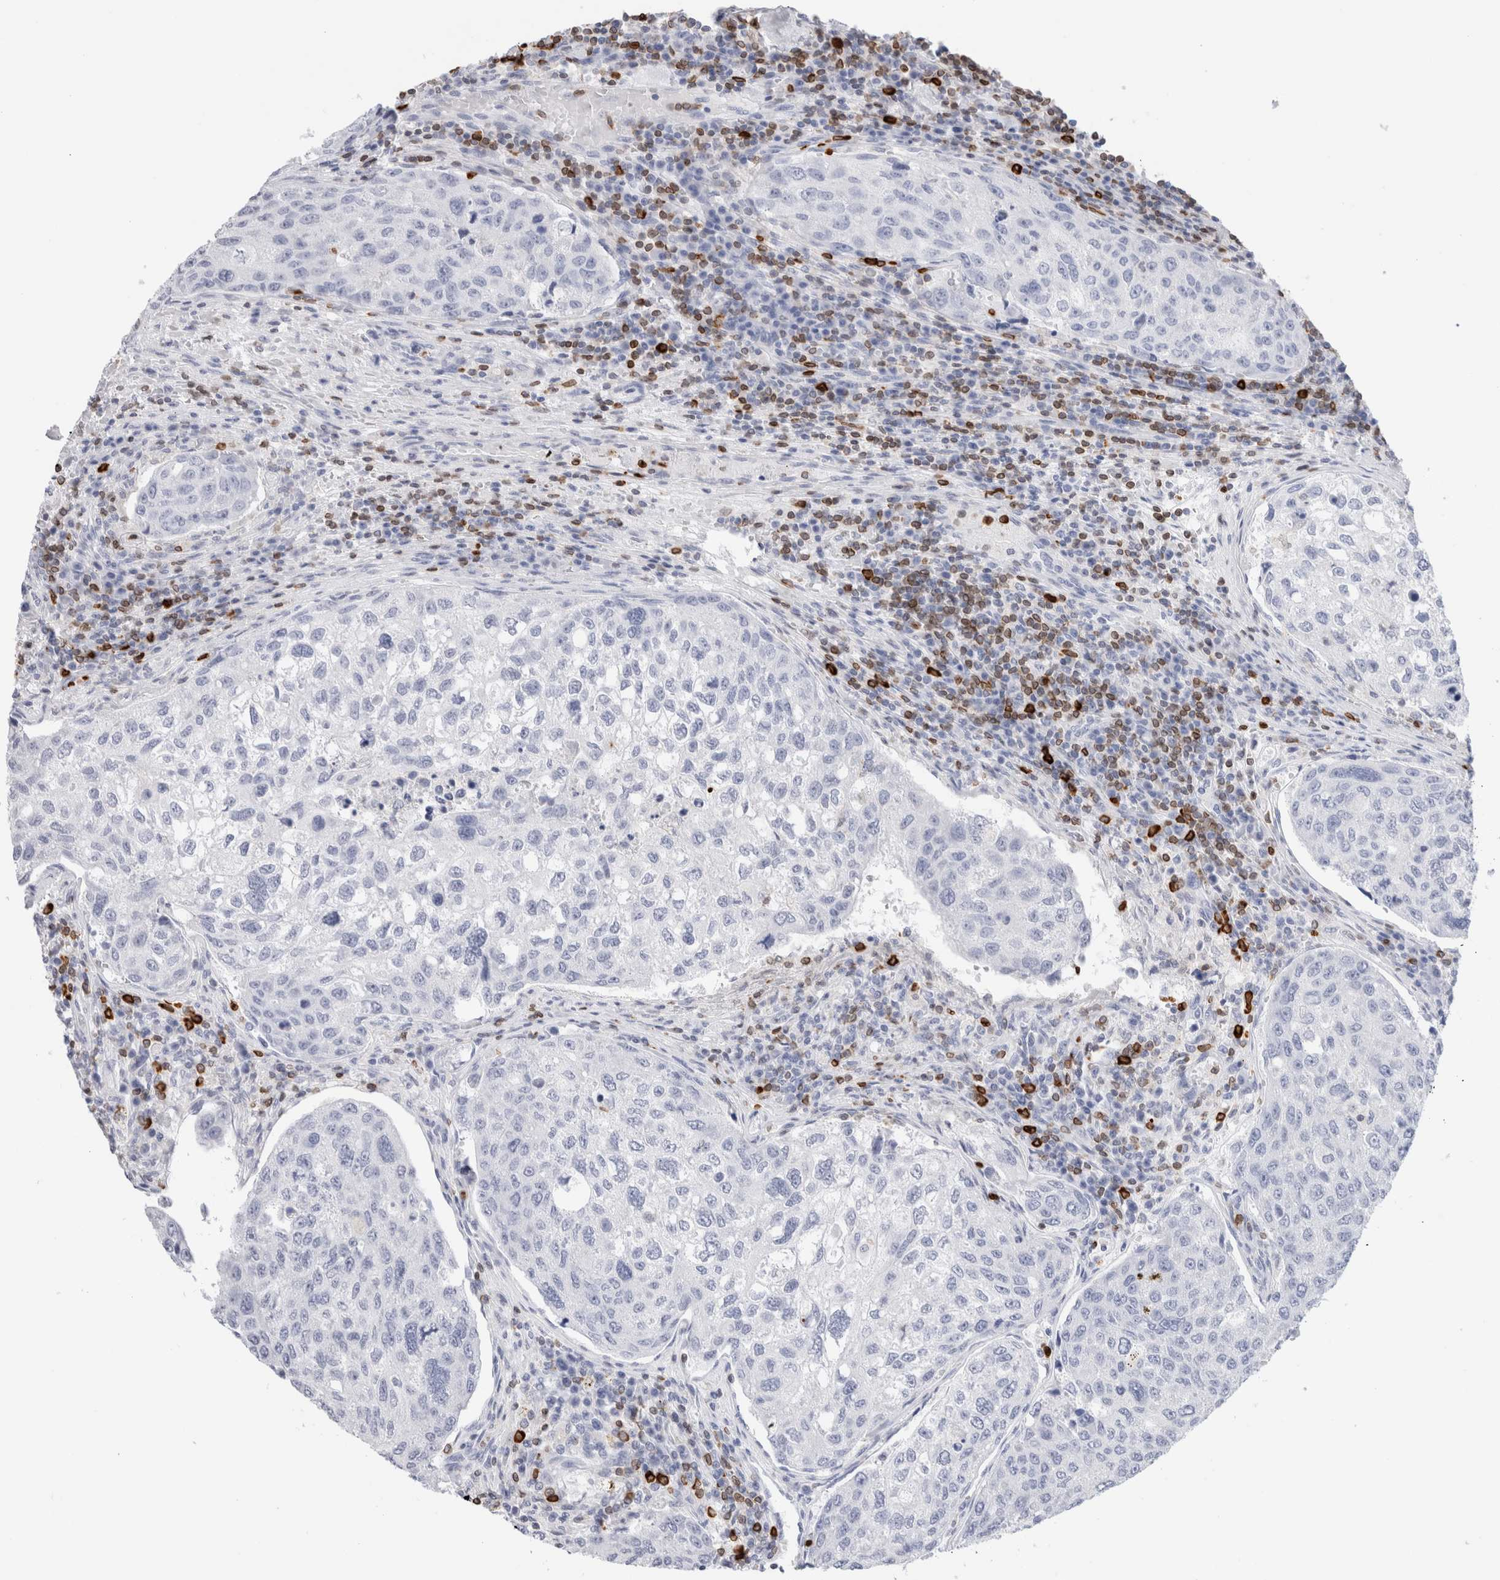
{"staining": {"intensity": "negative", "quantity": "none", "location": "none"}, "tissue": "urothelial cancer", "cell_type": "Tumor cells", "image_type": "cancer", "snomed": [{"axis": "morphology", "description": "Urothelial carcinoma, High grade"}, {"axis": "topography", "description": "Lymph node"}, {"axis": "topography", "description": "Urinary bladder"}], "caption": "High magnification brightfield microscopy of urothelial cancer stained with DAB (3,3'-diaminobenzidine) (brown) and counterstained with hematoxylin (blue): tumor cells show no significant positivity.", "gene": "ALOX5AP", "patient": {"sex": "male", "age": 51}}